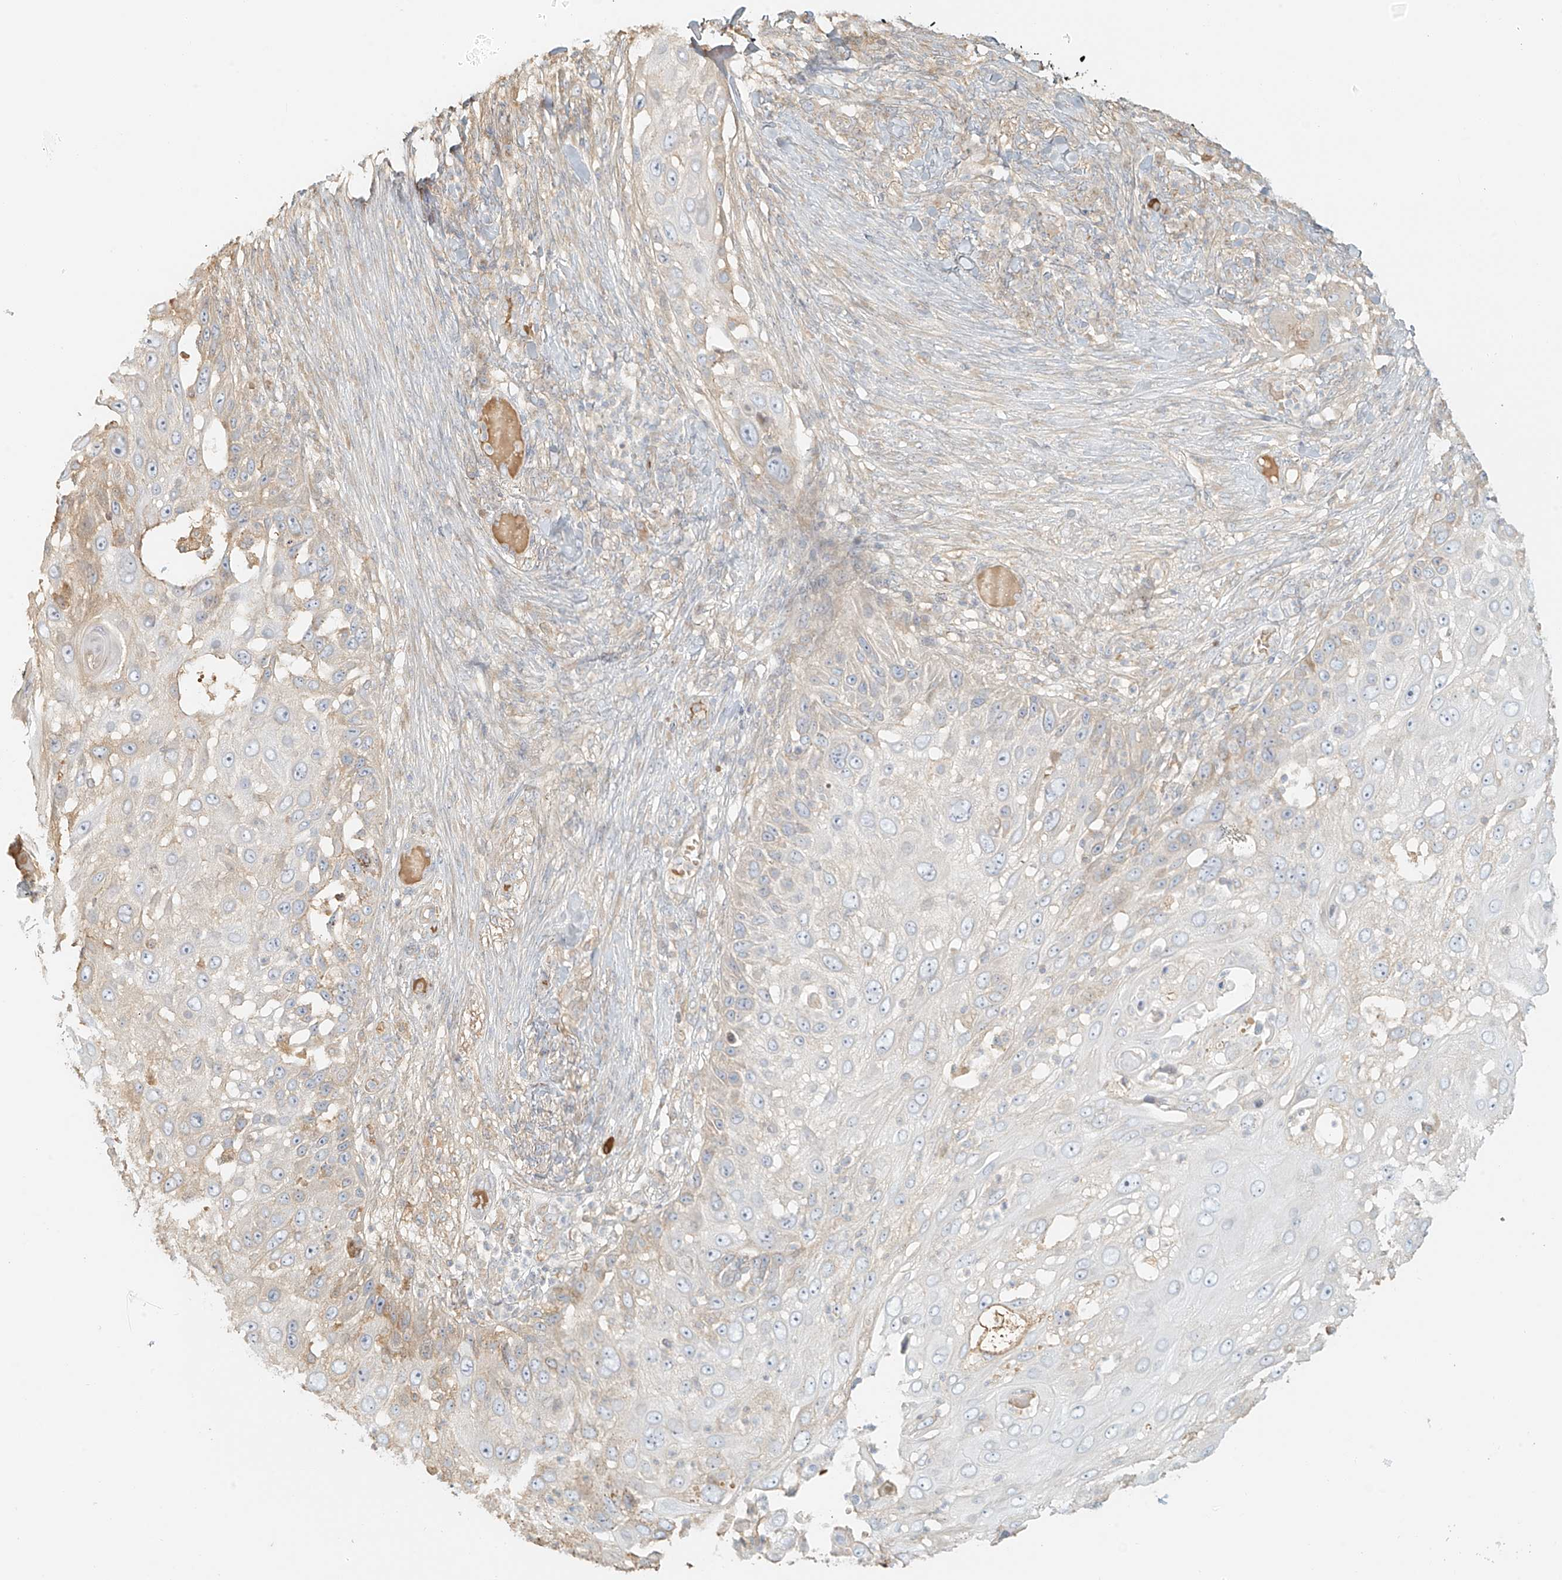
{"staining": {"intensity": "weak", "quantity": "<25%", "location": "cytoplasmic/membranous"}, "tissue": "skin cancer", "cell_type": "Tumor cells", "image_type": "cancer", "snomed": [{"axis": "morphology", "description": "Squamous cell carcinoma, NOS"}, {"axis": "topography", "description": "Skin"}], "caption": "This is an immunohistochemistry histopathology image of human skin squamous cell carcinoma. There is no staining in tumor cells.", "gene": "UPK1B", "patient": {"sex": "female", "age": 44}}